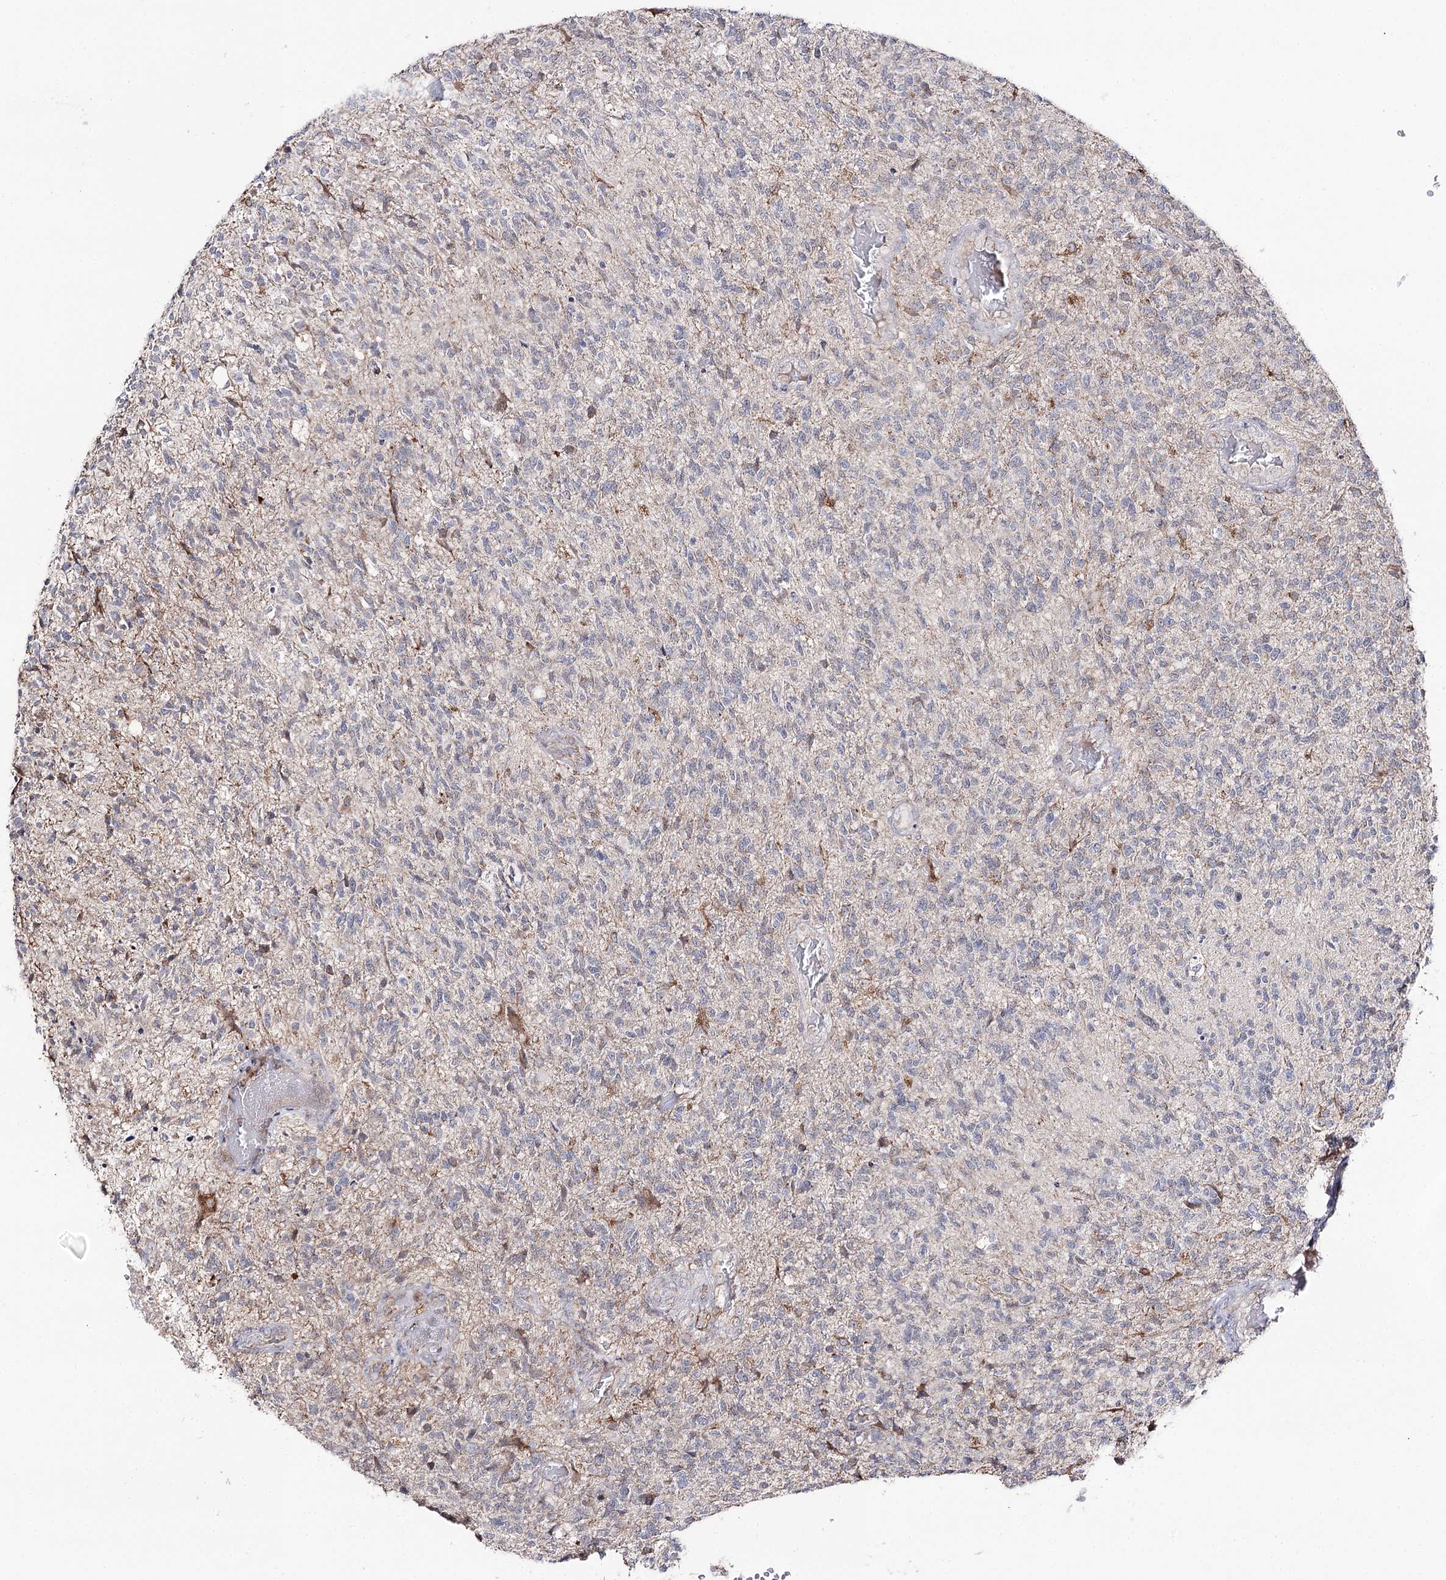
{"staining": {"intensity": "weak", "quantity": "<25%", "location": "cytoplasmic/membranous"}, "tissue": "glioma", "cell_type": "Tumor cells", "image_type": "cancer", "snomed": [{"axis": "morphology", "description": "Glioma, malignant, High grade"}, {"axis": "topography", "description": "Brain"}], "caption": "DAB (3,3'-diaminobenzidine) immunohistochemical staining of malignant glioma (high-grade) demonstrates no significant expression in tumor cells.", "gene": "CBR4", "patient": {"sex": "male", "age": 56}}